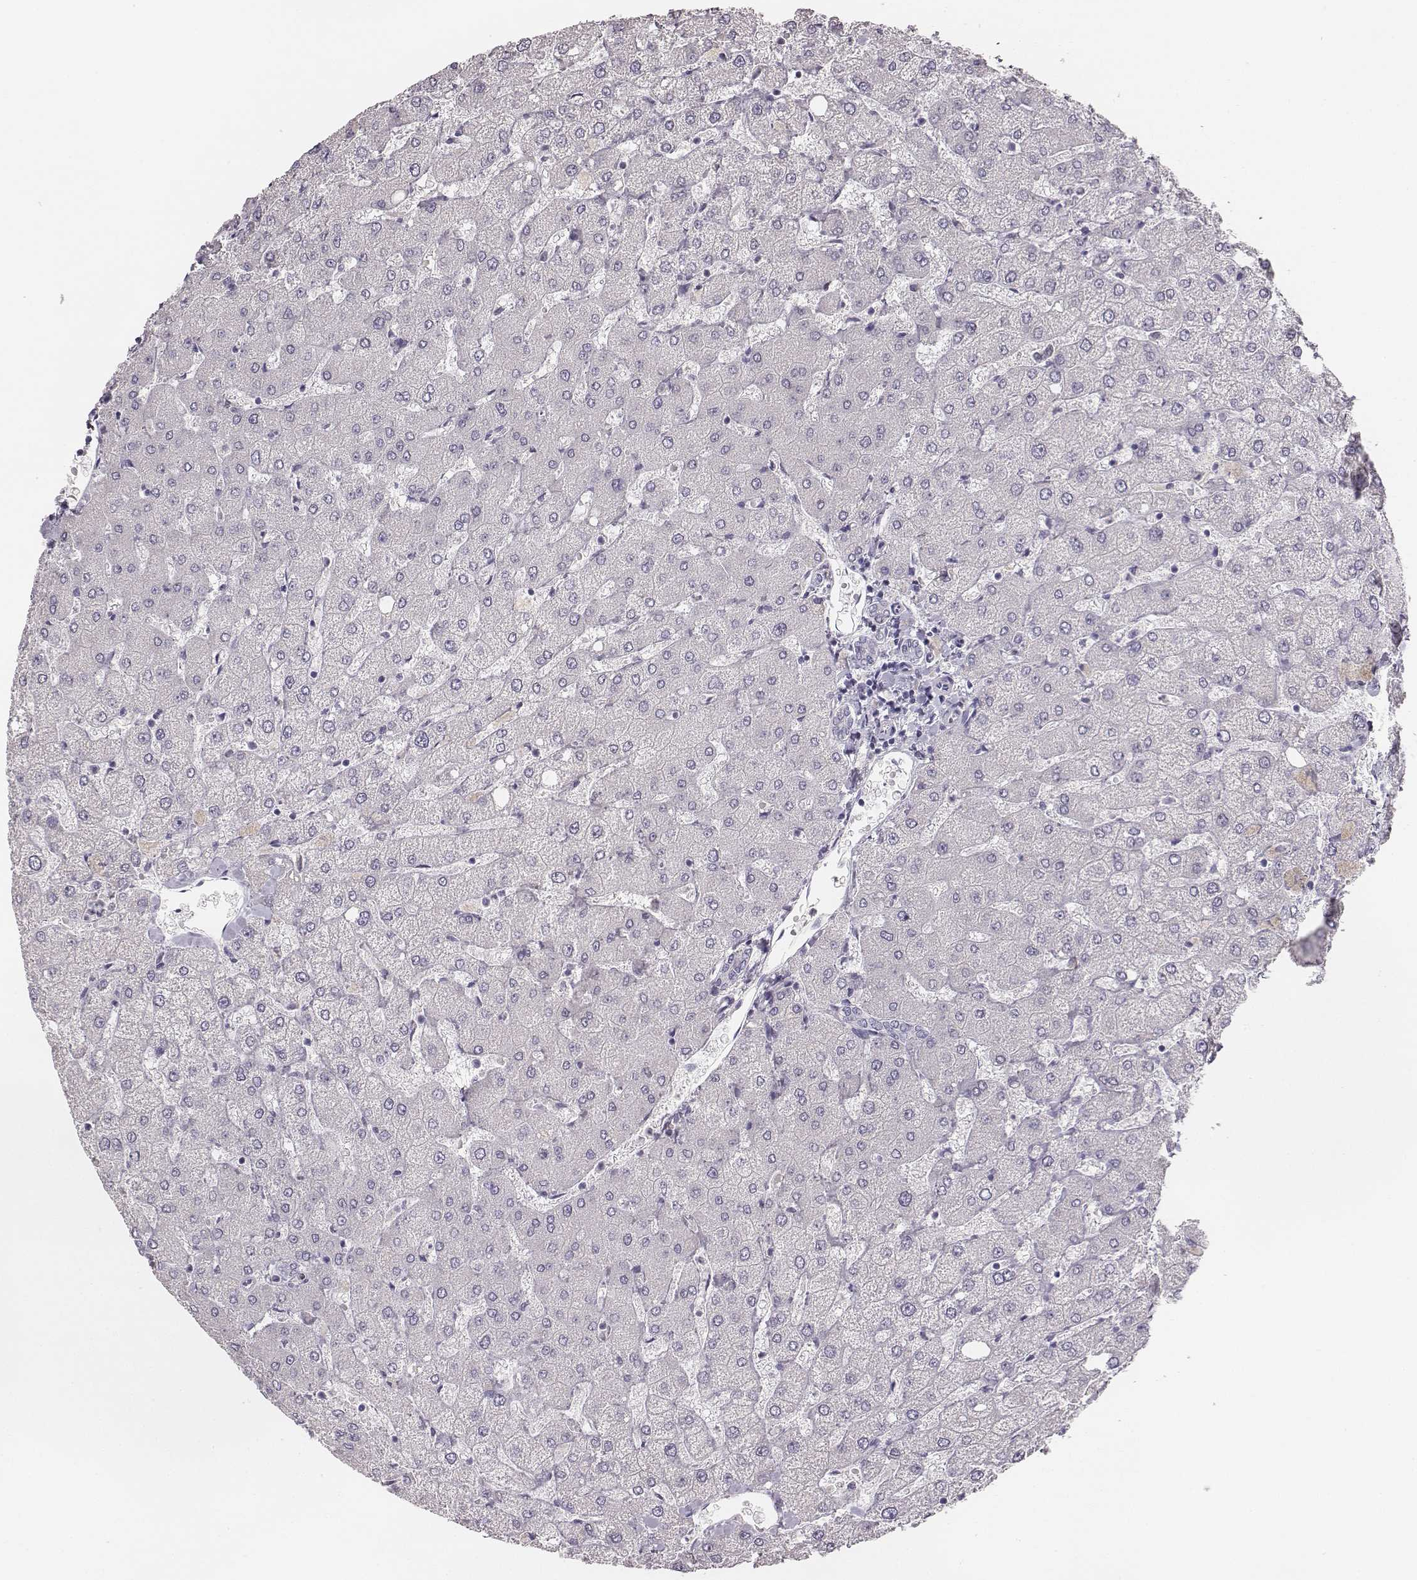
{"staining": {"intensity": "negative", "quantity": "none", "location": "none"}, "tissue": "liver", "cell_type": "Cholangiocytes", "image_type": "normal", "snomed": [{"axis": "morphology", "description": "Normal tissue, NOS"}, {"axis": "topography", "description": "Liver"}], "caption": "Benign liver was stained to show a protein in brown. There is no significant expression in cholangiocytes. The staining is performed using DAB brown chromogen with nuclei counter-stained in using hematoxylin.", "gene": "PBK", "patient": {"sex": "female", "age": 54}}